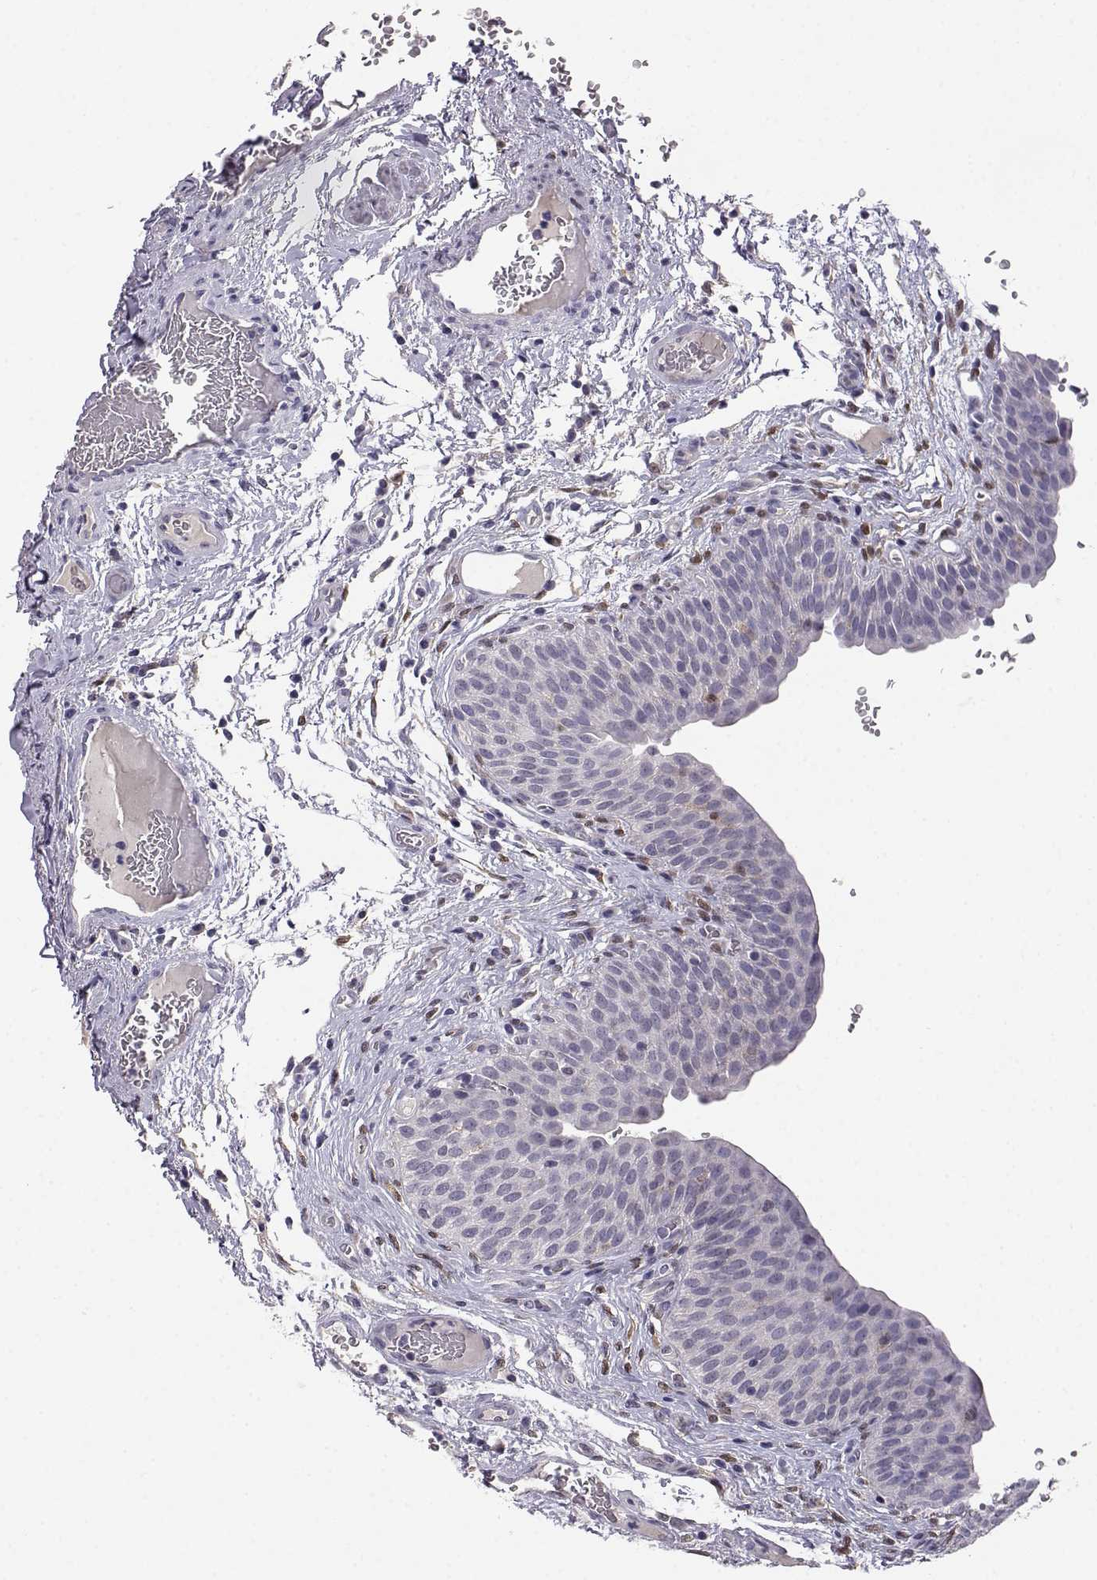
{"staining": {"intensity": "negative", "quantity": "none", "location": "none"}, "tissue": "urinary bladder", "cell_type": "Urothelial cells", "image_type": "normal", "snomed": [{"axis": "morphology", "description": "Normal tissue, NOS"}, {"axis": "topography", "description": "Urinary bladder"}], "caption": "DAB (3,3'-diaminobenzidine) immunohistochemical staining of normal human urinary bladder exhibits no significant staining in urothelial cells.", "gene": "AKR1B1", "patient": {"sex": "male", "age": 66}}